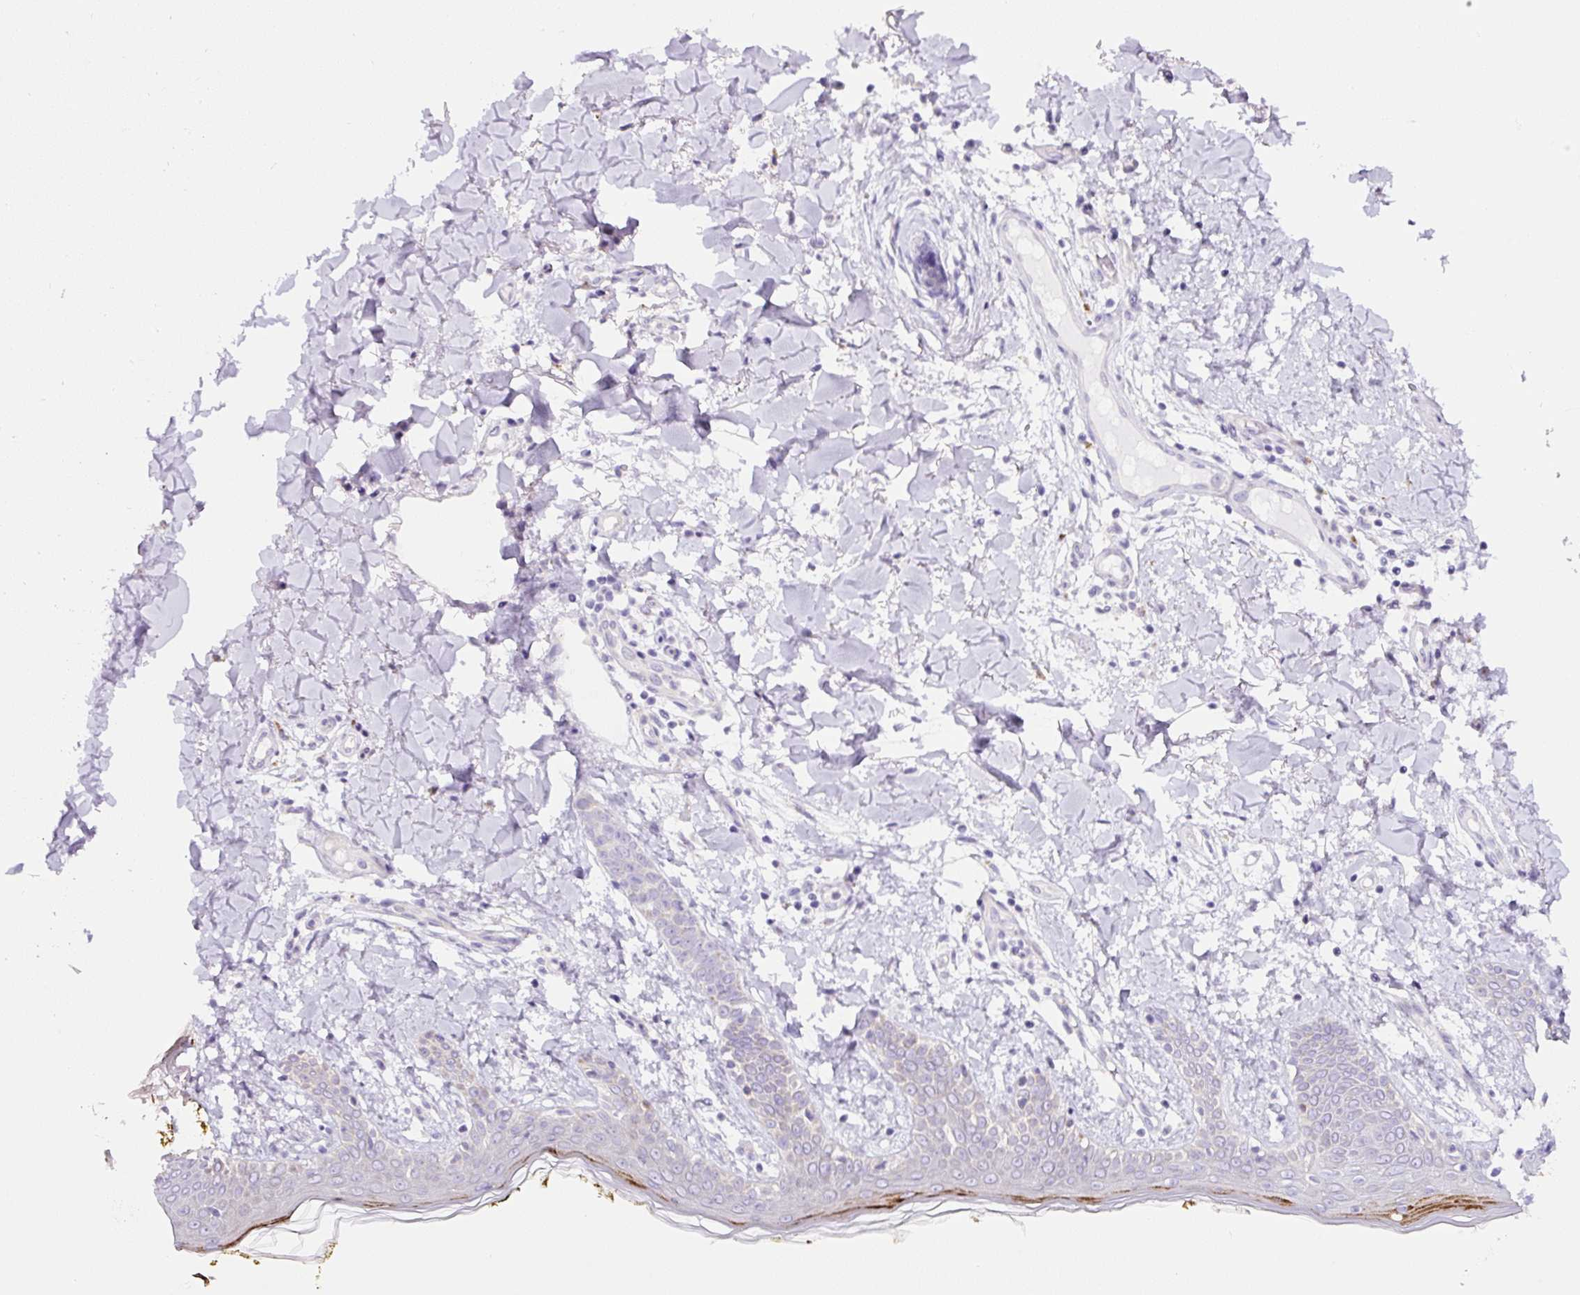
{"staining": {"intensity": "negative", "quantity": "none", "location": "none"}, "tissue": "skin", "cell_type": "Fibroblasts", "image_type": "normal", "snomed": [{"axis": "morphology", "description": "Normal tissue, NOS"}, {"axis": "topography", "description": "Skin"}], "caption": "The micrograph displays no significant positivity in fibroblasts of skin. (Brightfield microscopy of DAB IHC at high magnification).", "gene": "HPS4", "patient": {"sex": "female", "age": 34}}